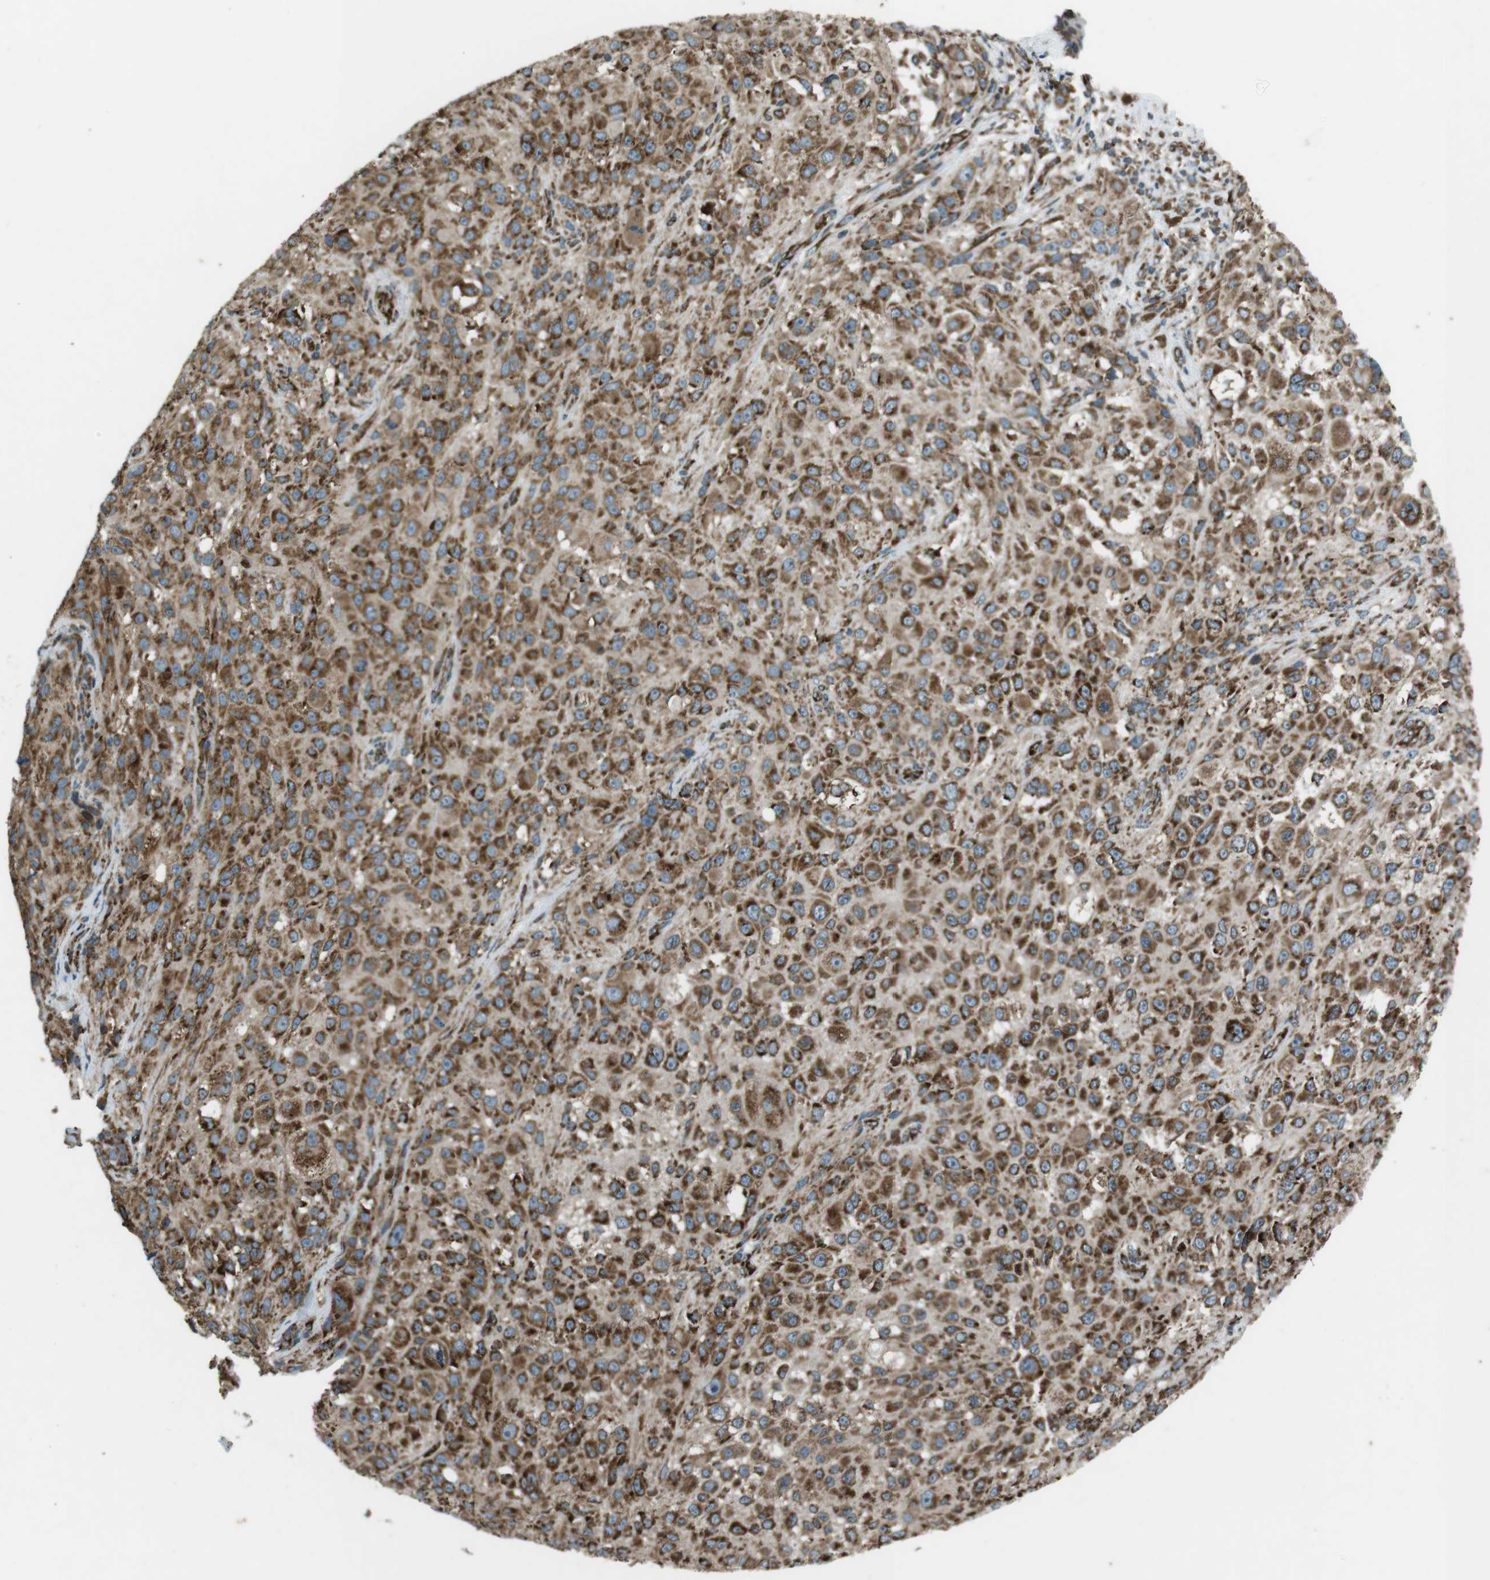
{"staining": {"intensity": "strong", "quantity": ">75%", "location": "cytoplasmic/membranous"}, "tissue": "melanoma", "cell_type": "Tumor cells", "image_type": "cancer", "snomed": [{"axis": "morphology", "description": "Necrosis, NOS"}, {"axis": "morphology", "description": "Malignant melanoma, NOS"}, {"axis": "topography", "description": "Skin"}], "caption": "Malignant melanoma stained with DAB IHC displays high levels of strong cytoplasmic/membranous staining in about >75% of tumor cells. (DAB (3,3'-diaminobenzidine) = brown stain, brightfield microscopy at high magnification).", "gene": "KTN1", "patient": {"sex": "female", "age": 87}}